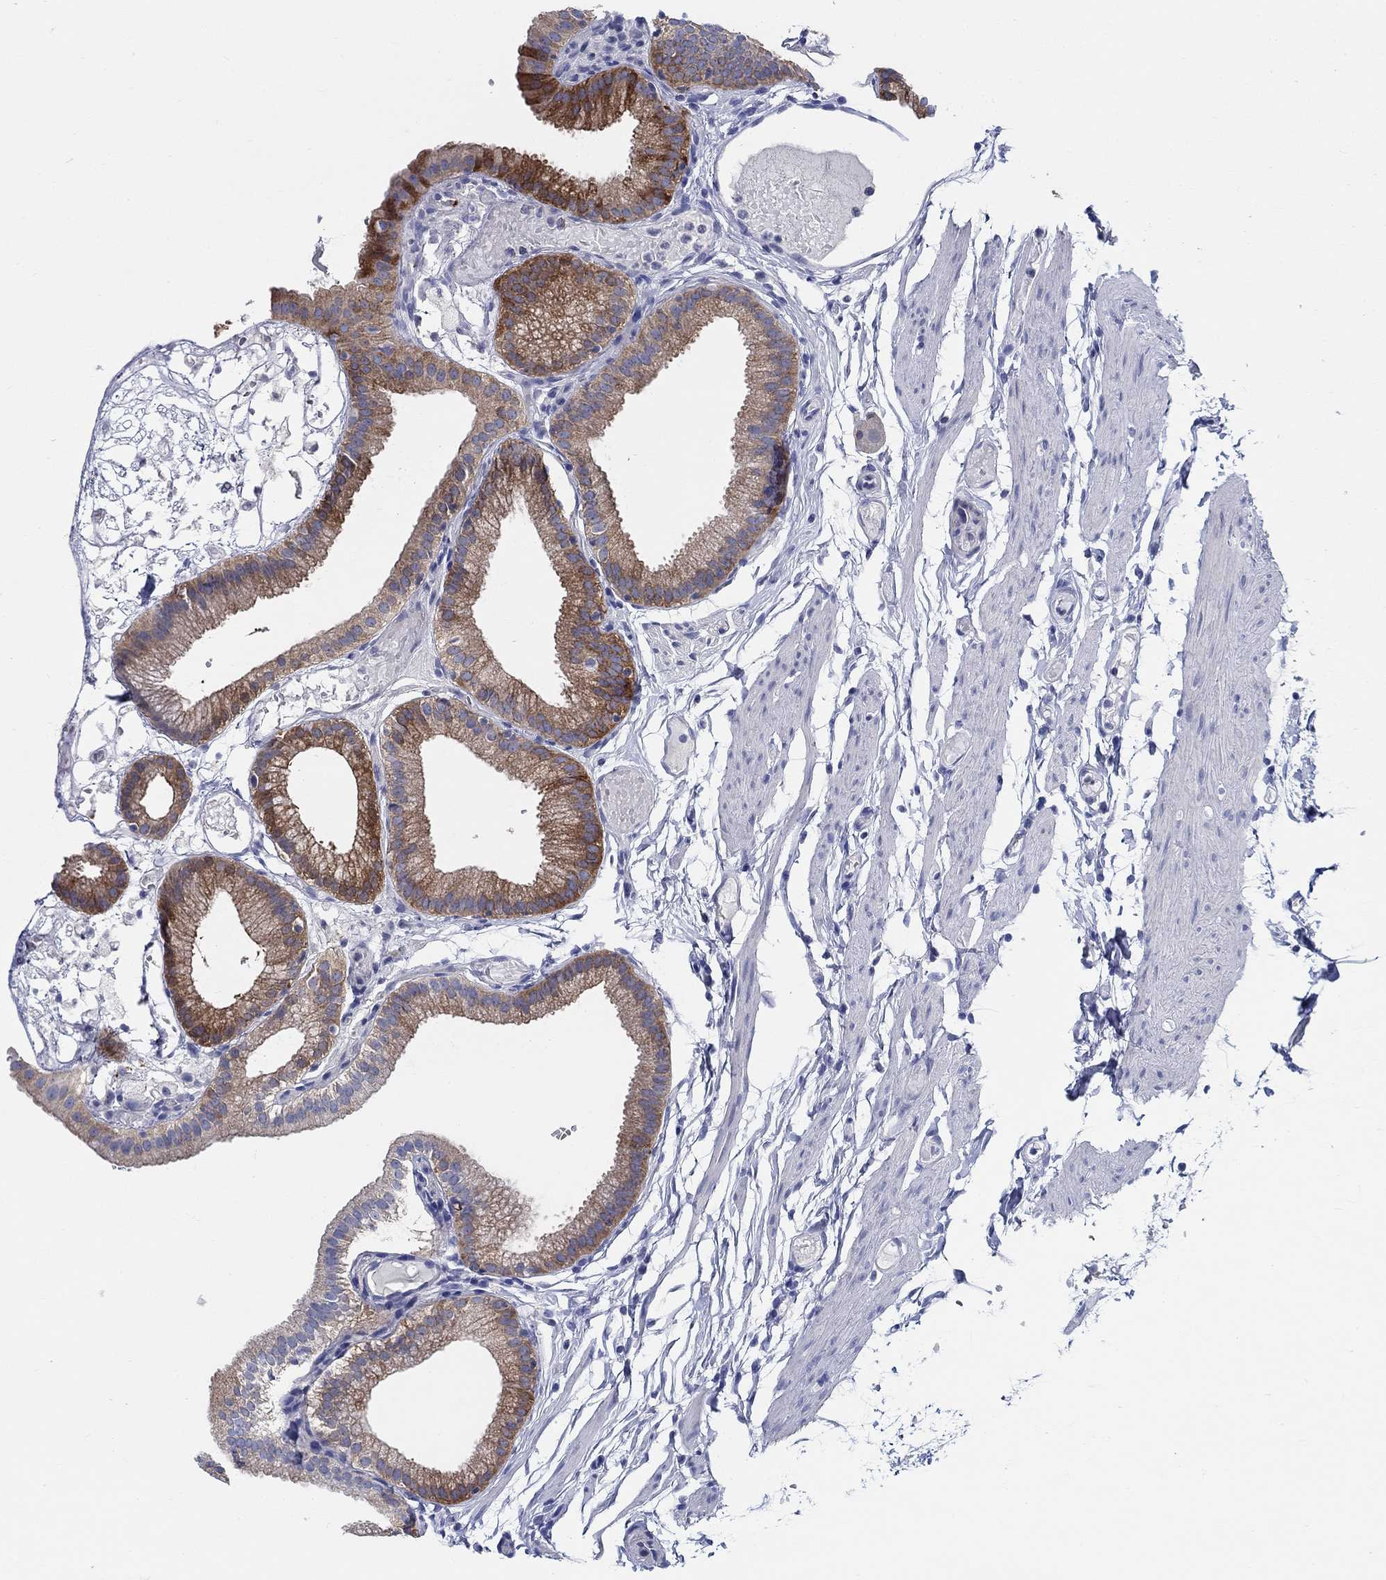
{"staining": {"intensity": "strong", "quantity": "25%-75%", "location": "cytoplasmic/membranous"}, "tissue": "gallbladder", "cell_type": "Glandular cells", "image_type": "normal", "snomed": [{"axis": "morphology", "description": "Normal tissue, NOS"}, {"axis": "topography", "description": "Gallbladder"}], "caption": "IHC photomicrograph of normal gallbladder: human gallbladder stained using immunohistochemistry (IHC) displays high levels of strong protein expression localized specifically in the cytoplasmic/membranous of glandular cells, appearing as a cytoplasmic/membranous brown color.", "gene": "RAP1GAP", "patient": {"sex": "female", "age": 45}}